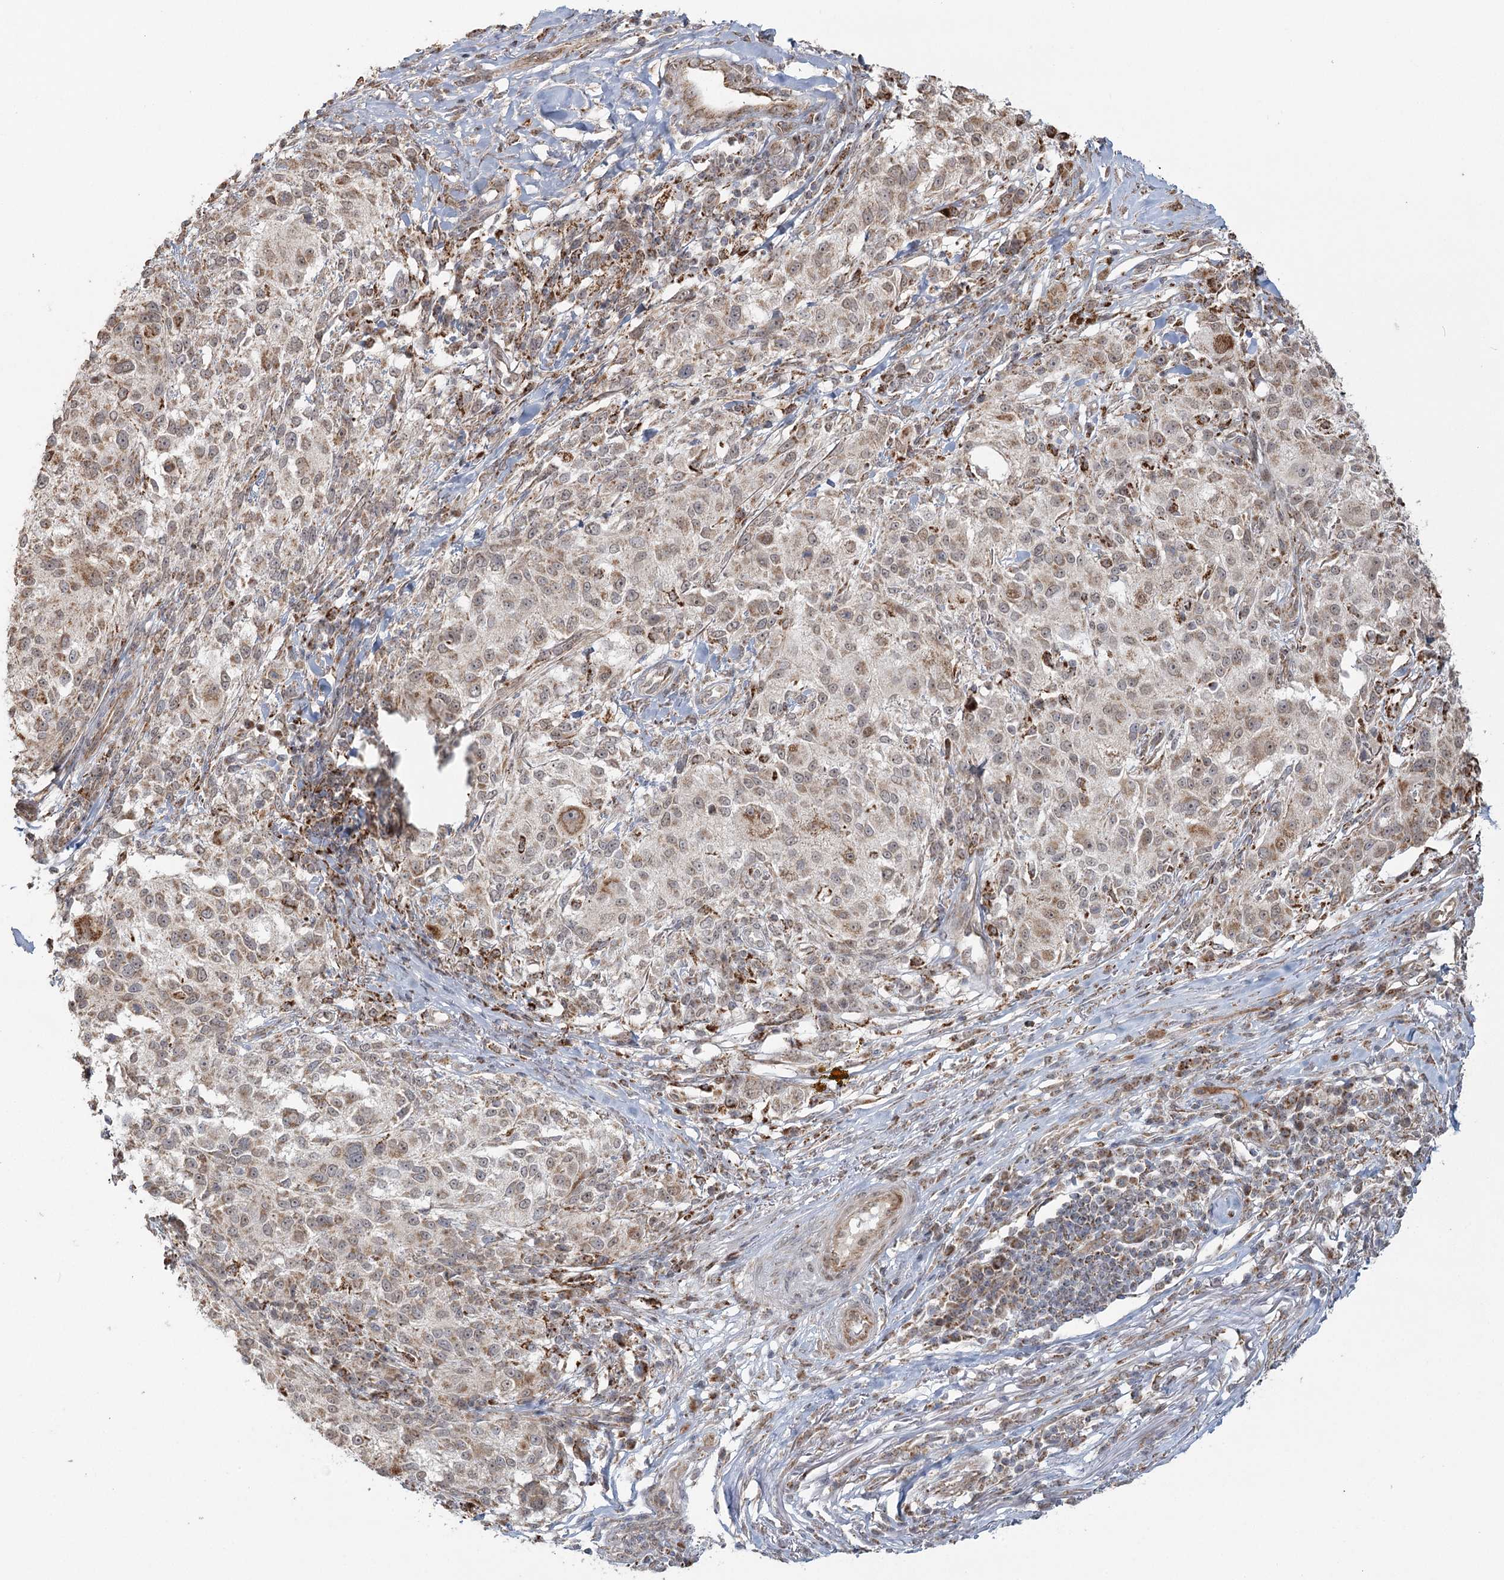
{"staining": {"intensity": "weak", "quantity": ">75%", "location": "cytoplasmic/membranous"}, "tissue": "melanoma", "cell_type": "Tumor cells", "image_type": "cancer", "snomed": [{"axis": "morphology", "description": "Necrosis, NOS"}, {"axis": "morphology", "description": "Malignant melanoma, NOS"}, {"axis": "topography", "description": "Skin"}], "caption": "Protein analysis of melanoma tissue shows weak cytoplasmic/membranous staining in approximately >75% of tumor cells. (DAB (3,3'-diaminobenzidine) IHC, brown staining for protein, blue staining for nuclei).", "gene": "LACTB", "patient": {"sex": "female", "age": 87}}